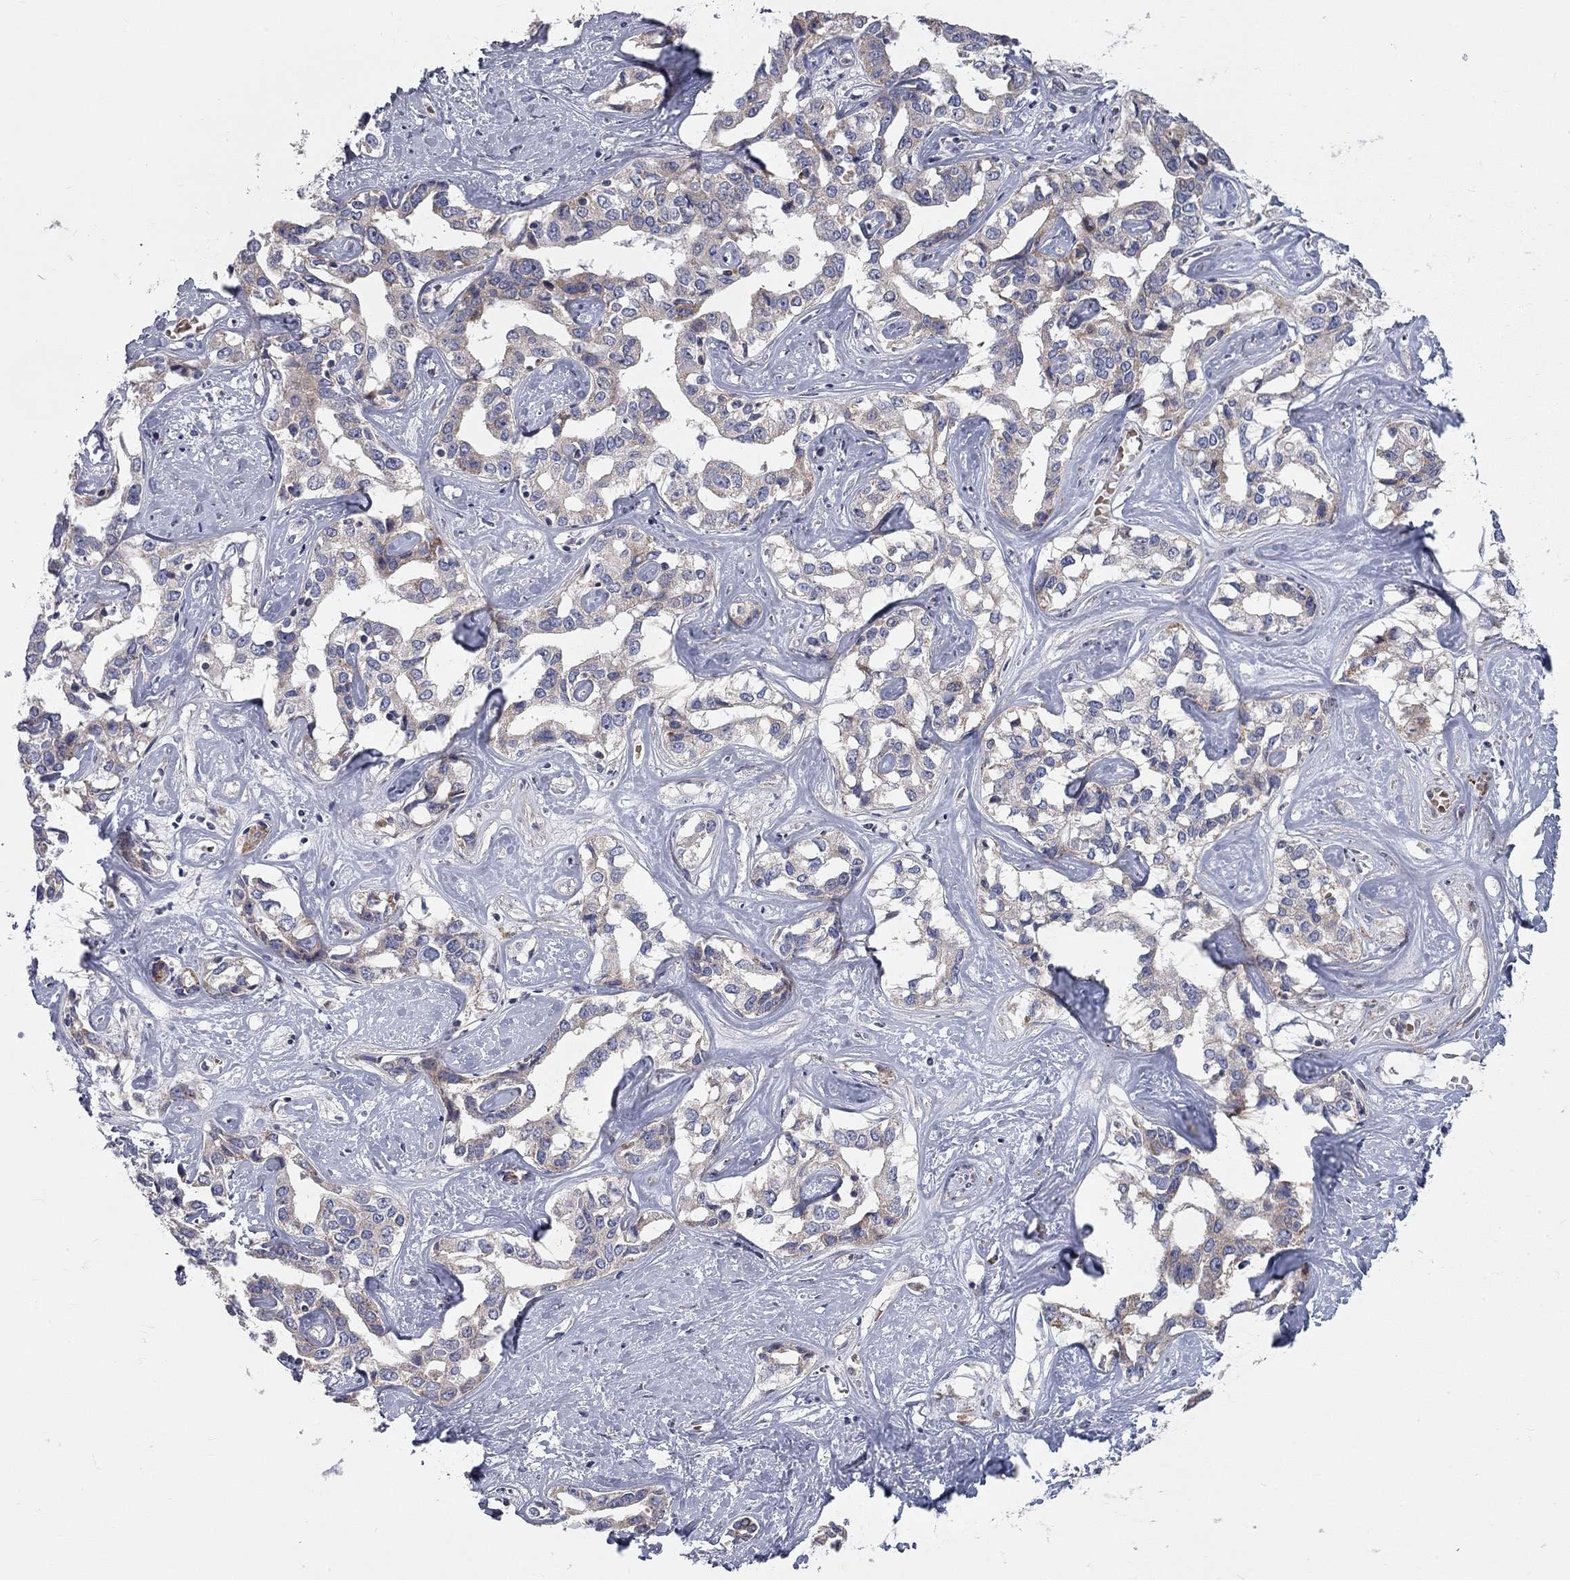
{"staining": {"intensity": "negative", "quantity": "none", "location": "none"}, "tissue": "liver cancer", "cell_type": "Tumor cells", "image_type": "cancer", "snomed": [{"axis": "morphology", "description": "Cholangiocarcinoma"}, {"axis": "topography", "description": "Liver"}], "caption": "Immunohistochemistry image of neoplastic tissue: human cholangiocarcinoma (liver) stained with DAB (3,3'-diaminobenzidine) exhibits no significant protein expression in tumor cells.", "gene": "KANSL1L", "patient": {"sex": "male", "age": 59}}